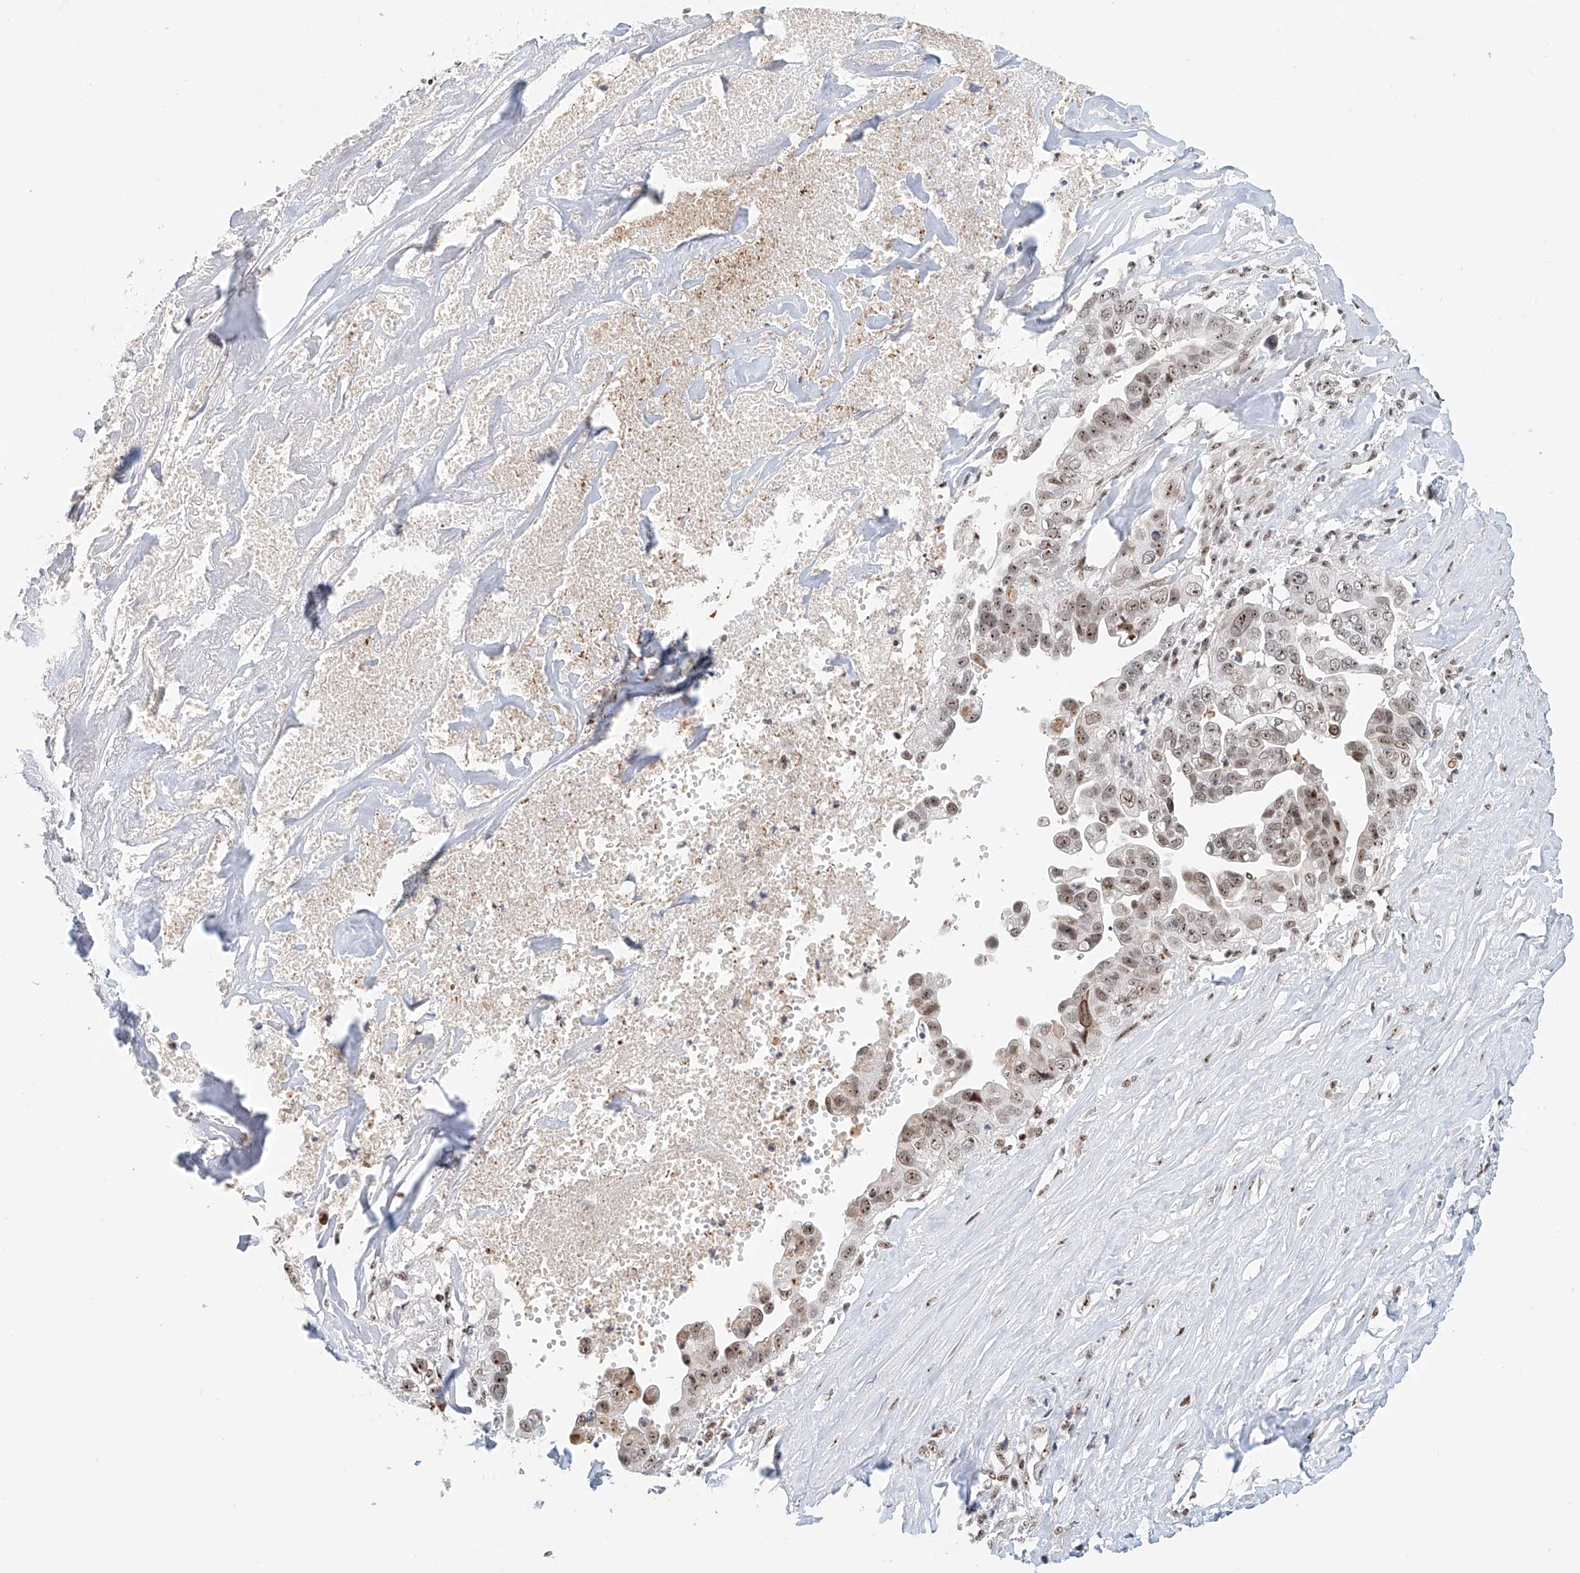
{"staining": {"intensity": "moderate", "quantity": ">75%", "location": "nuclear"}, "tissue": "liver cancer", "cell_type": "Tumor cells", "image_type": "cancer", "snomed": [{"axis": "morphology", "description": "Cholangiocarcinoma"}, {"axis": "topography", "description": "Liver"}], "caption": "Tumor cells demonstrate medium levels of moderate nuclear expression in approximately >75% of cells in liver cancer.", "gene": "PRUNE2", "patient": {"sex": "female", "age": 79}}